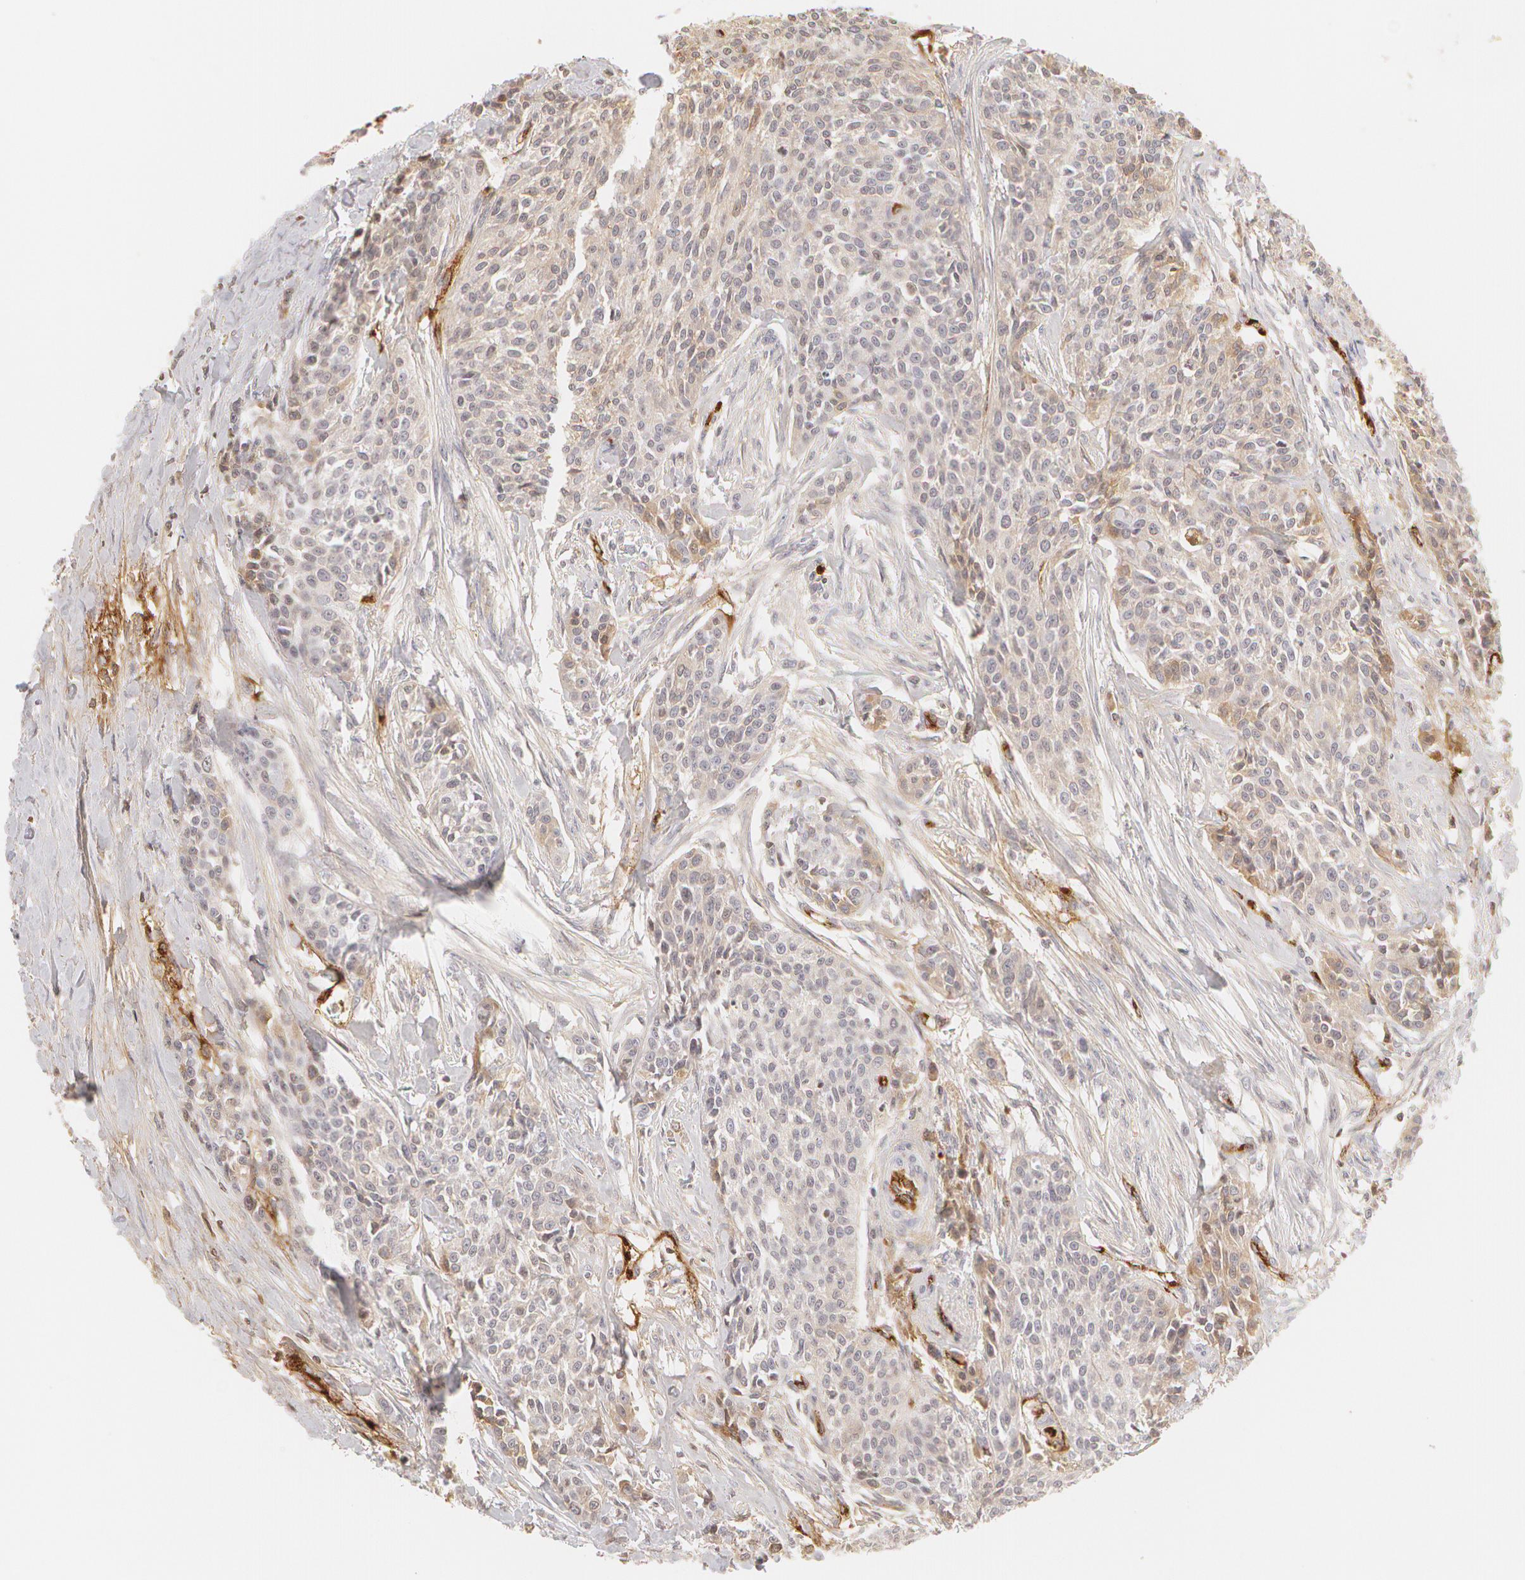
{"staining": {"intensity": "negative", "quantity": "none", "location": "none"}, "tissue": "urothelial cancer", "cell_type": "Tumor cells", "image_type": "cancer", "snomed": [{"axis": "morphology", "description": "Urothelial carcinoma, High grade"}, {"axis": "topography", "description": "Urinary bladder"}], "caption": "The photomicrograph exhibits no staining of tumor cells in urothelial cancer.", "gene": "VWF", "patient": {"sex": "male", "age": 56}}